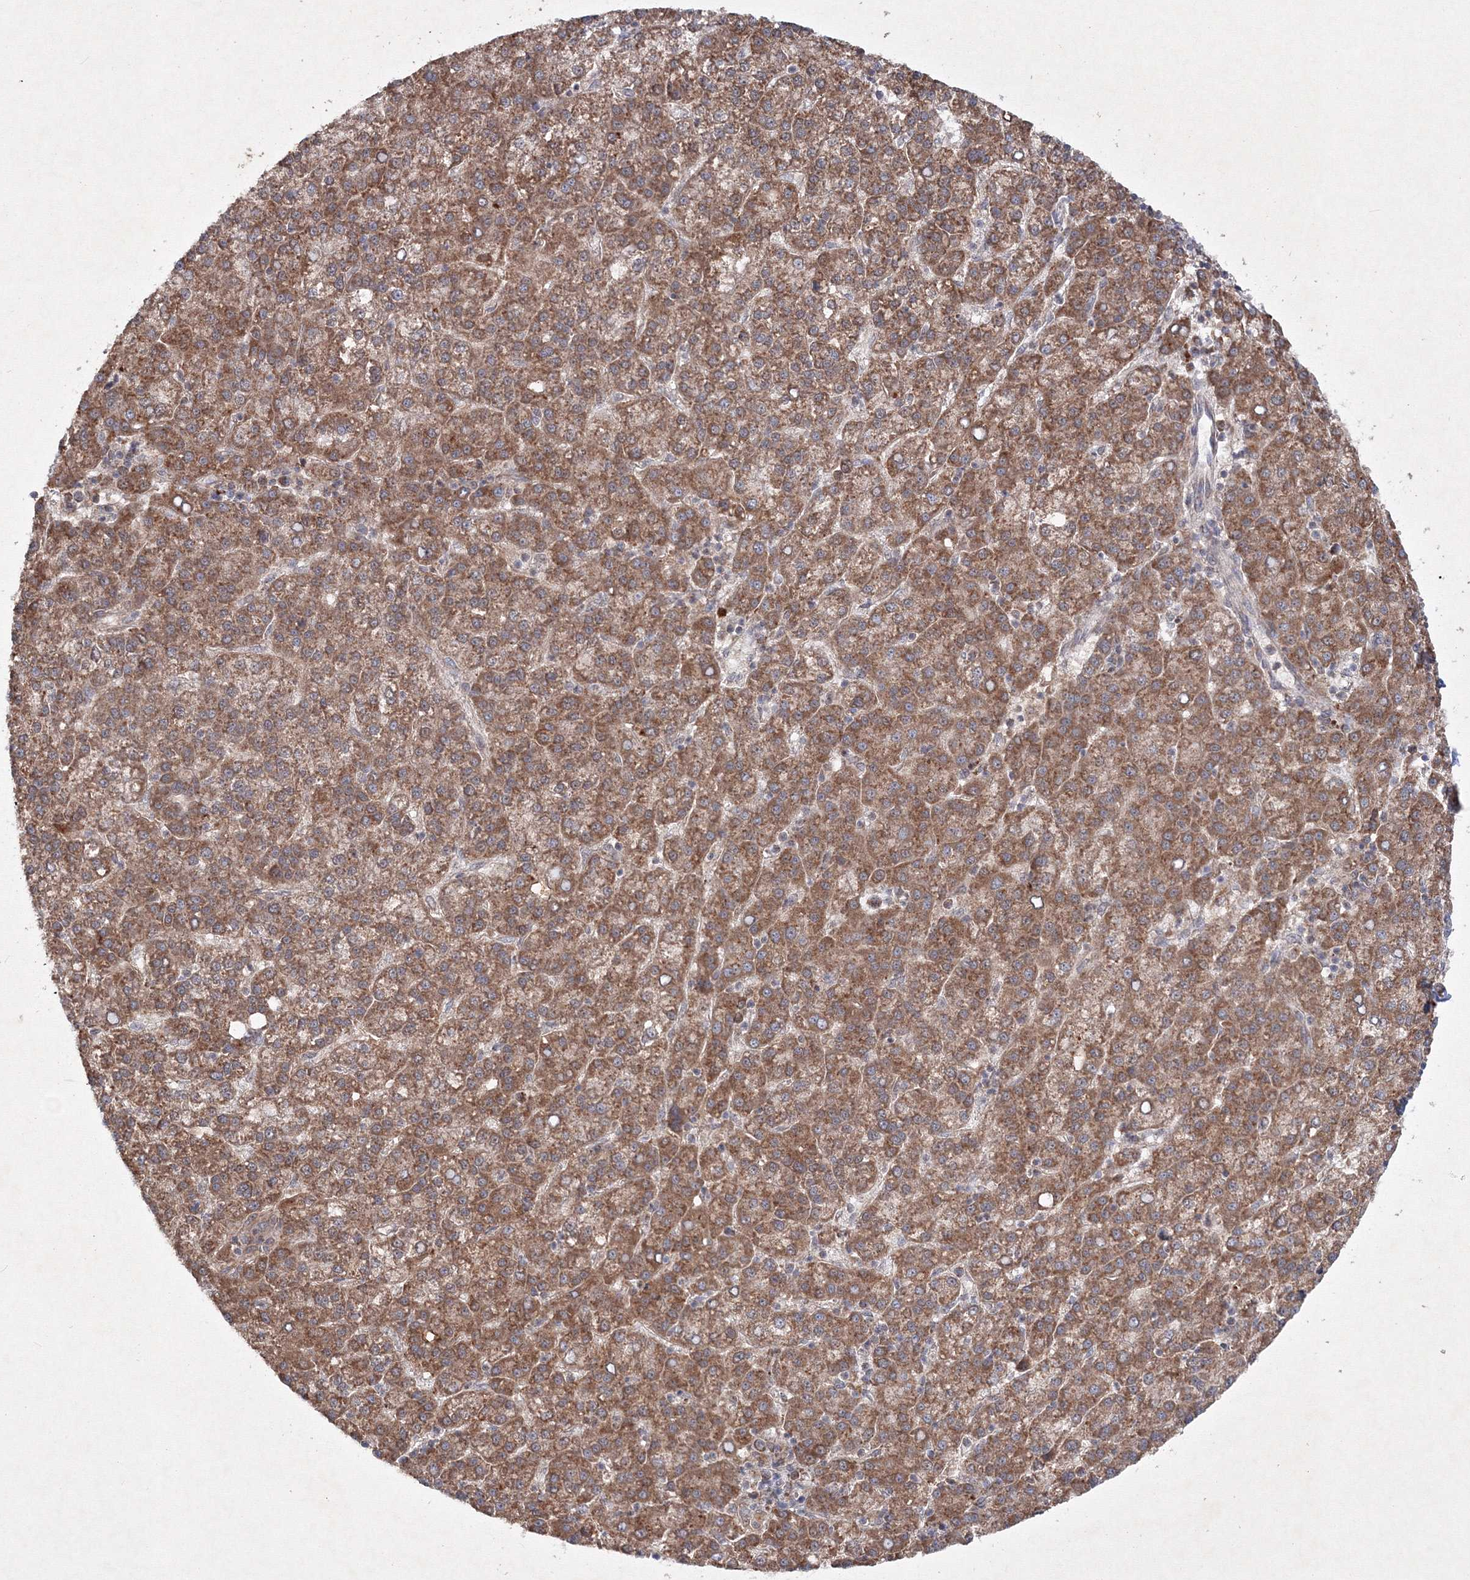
{"staining": {"intensity": "moderate", "quantity": ">75%", "location": "cytoplasmic/membranous"}, "tissue": "liver cancer", "cell_type": "Tumor cells", "image_type": "cancer", "snomed": [{"axis": "morphology", "description": "Carcinoma, Hepatocellular, NOS"}, {"axis": "topography", "description": "Liver"}], "caption": "Liver hepatocellular carcinoma stained with a protein marker reveals moderate staining in tumor cells.", "gene": "PEX13", "patient": {"sex": "female", "age": 58}}